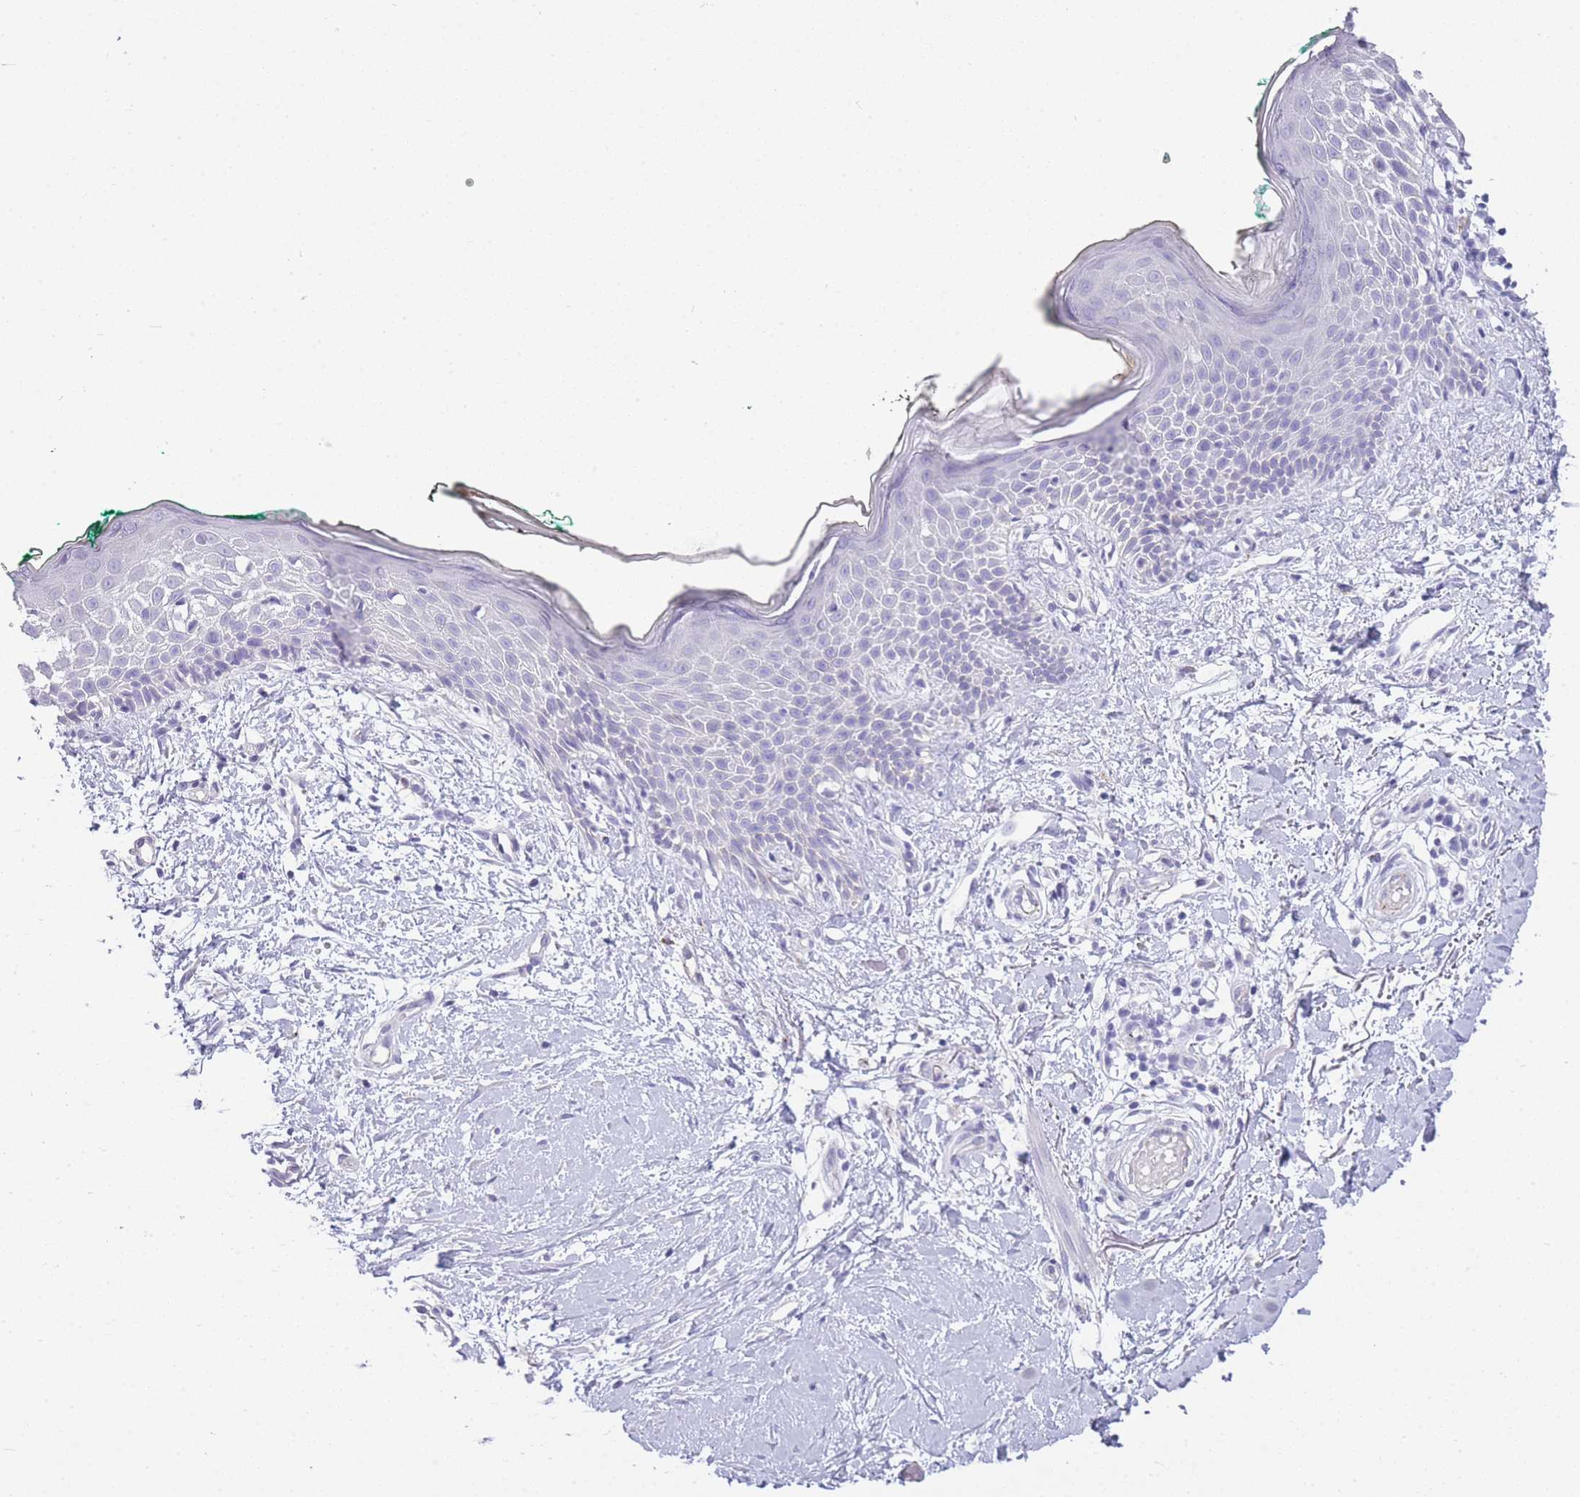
{"staining": {"intensity": "negative", "quantity": "none", "location": "none"}, "tissue": "skin", "cell_type": "Fibroblasts", "image_type": "normal", "snomed": [{"axis": "morphology", "description": "Normal tissue, NOS"}, {"axis": "morphology", "description": "Malignant melanoma, NOS"}, {"axis": "topography", "description": "Skin"}], "caption": "IHC image of benign skin stained for a protein (brown), which shows no expression in fibroblasts.", "gene": "RHO", "patient": {"sex": "male", "age": 62}}